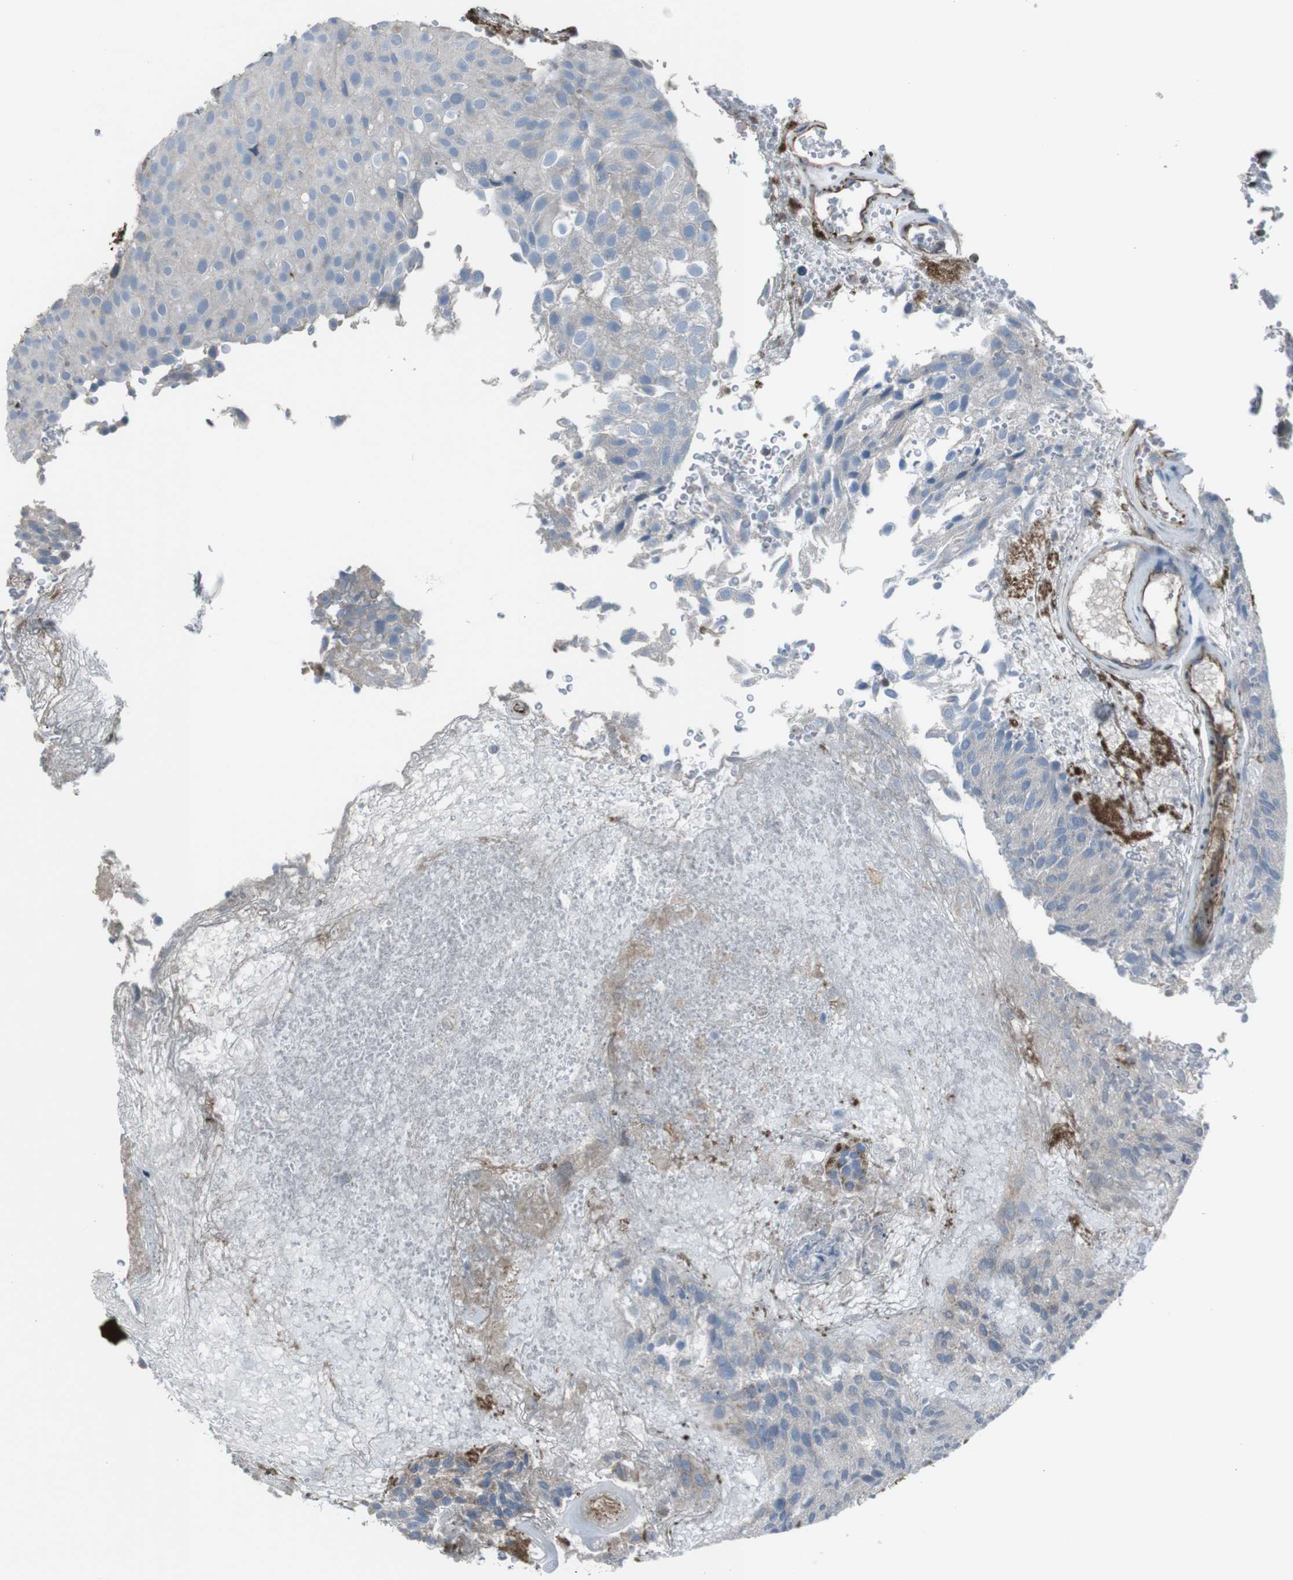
{"staining": {"intensity": "weak", "quantity": "<25%", "location": "cytoplasmic/membranous"}, "tissue": "urothelial cancer", "cell_type": "Tumor cells", "image_type": "cancer", "snomed": [{"axis": "morphology", "description": "Urothelial carcinoma, Low grade"}, {"axis": "topography", "description": "Urinary bladder"}], "caption": "Micrograph shows no protein expression in tumor cells of urothelial cancer tissue.", "gene": "TMEM141", "patient": {"sex": "male", "age": 78}}